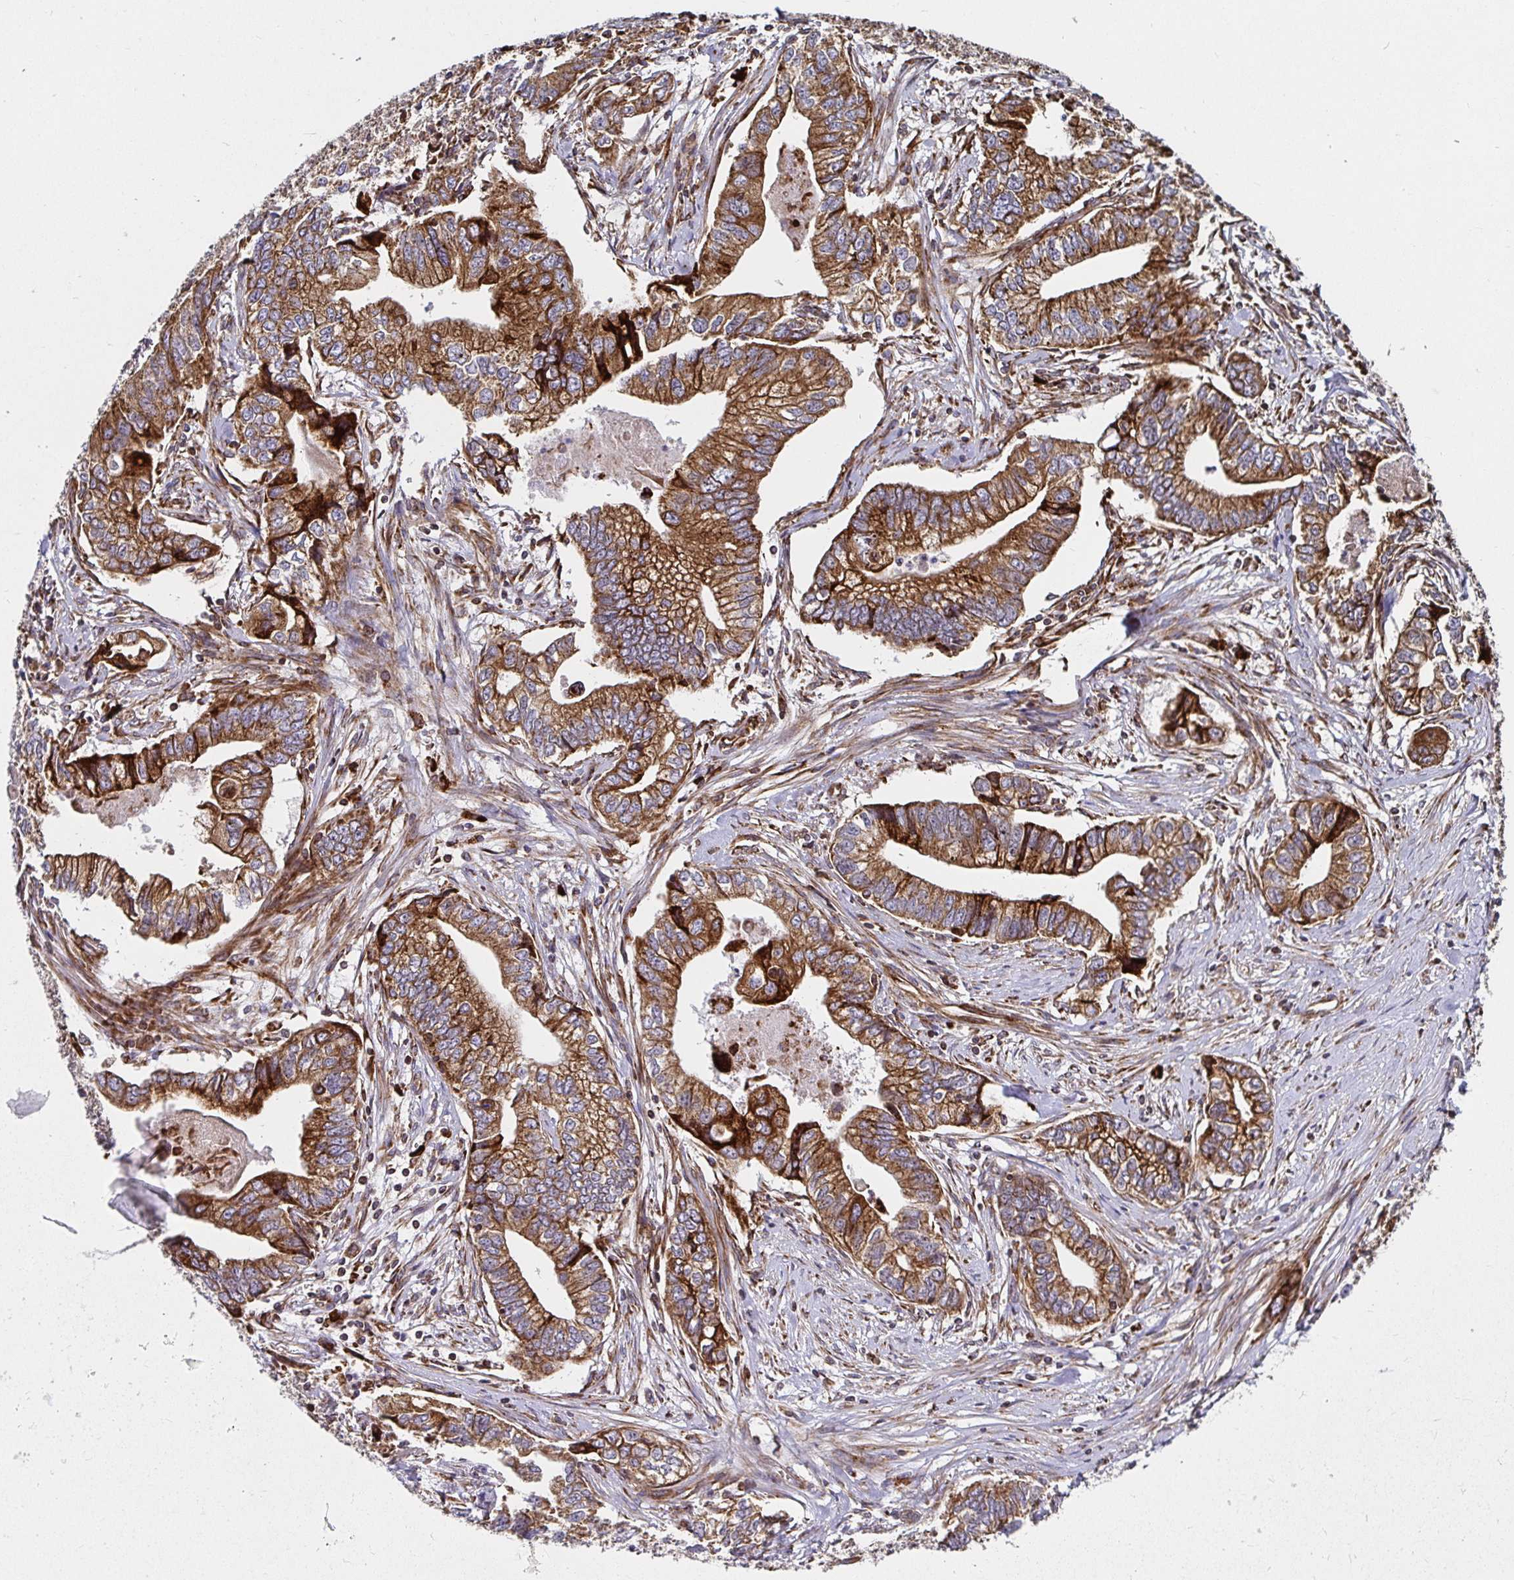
{"staining": {"intensity": "moderate", "quantity": ">75%", "location": "cytoplasmic/membranous"}, "tissue": "stomach cancer", "cell_type": "Tumor cells", "image_type": "cancer", "snomed": [{"axis": "morphology", "description": "Adenocarcinoma, NOS"}, {"axis": "topography", "description": "Pancreas"}, {"axis": "topography", "description": "Stomach, upper"}], "caption": "The image reveals immunohistochemical staining of stomach adenocarcinoma. There is moderate cytoplasmic/membranous expression is appreciated in about >75% of tumor cells. The staining was performed using DAB (3,3'-diaminobenzidine), with brown indicating positive protein expression. Nuclei are stained blue with hematoxylin.", "gene": "SMYD3", "patient": {"sex": "male", "age": 77}}